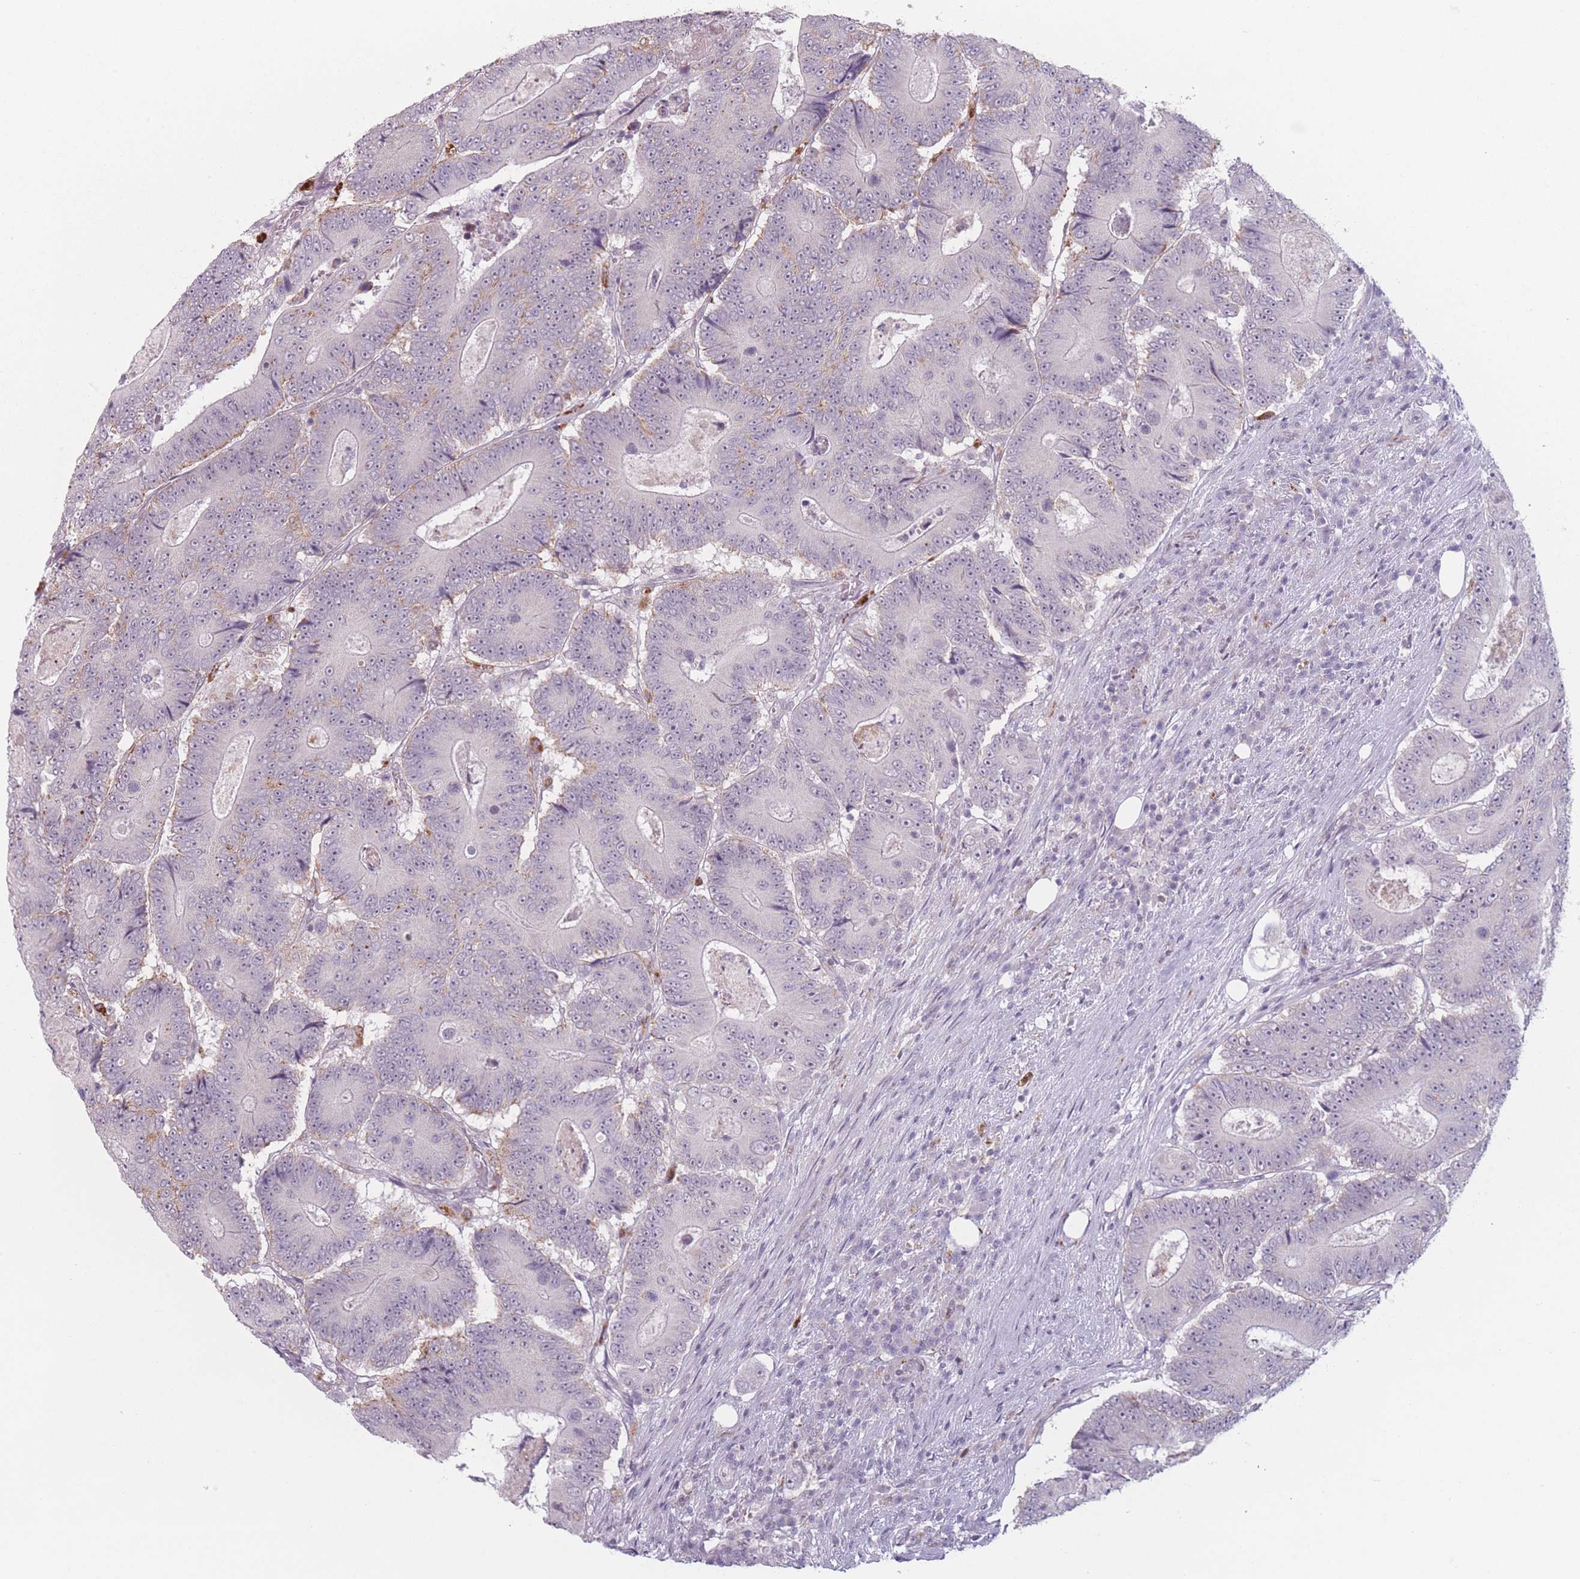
{"staining": {"intensity": "weak", "quantity": "<25%", "location": "cytoplasmic/membranous"}, "tissue": "colorectal cancer", "cell_type": "Tumor cells", "image_type": "cancer", "snomed": [{"axis": "morphology", "description": "Adenocarcinoma, NOS"}, {"axis": "topography", "description": "Colon"}], "caption": "An IHC image of colorectal cancer (adenocarcinoma) is shown. There is no staining in tumor cells of colorectal cancer (adenocarcinoma).", "gene": "OR10C1", "patient": {"sex": "male", "age": 83}}